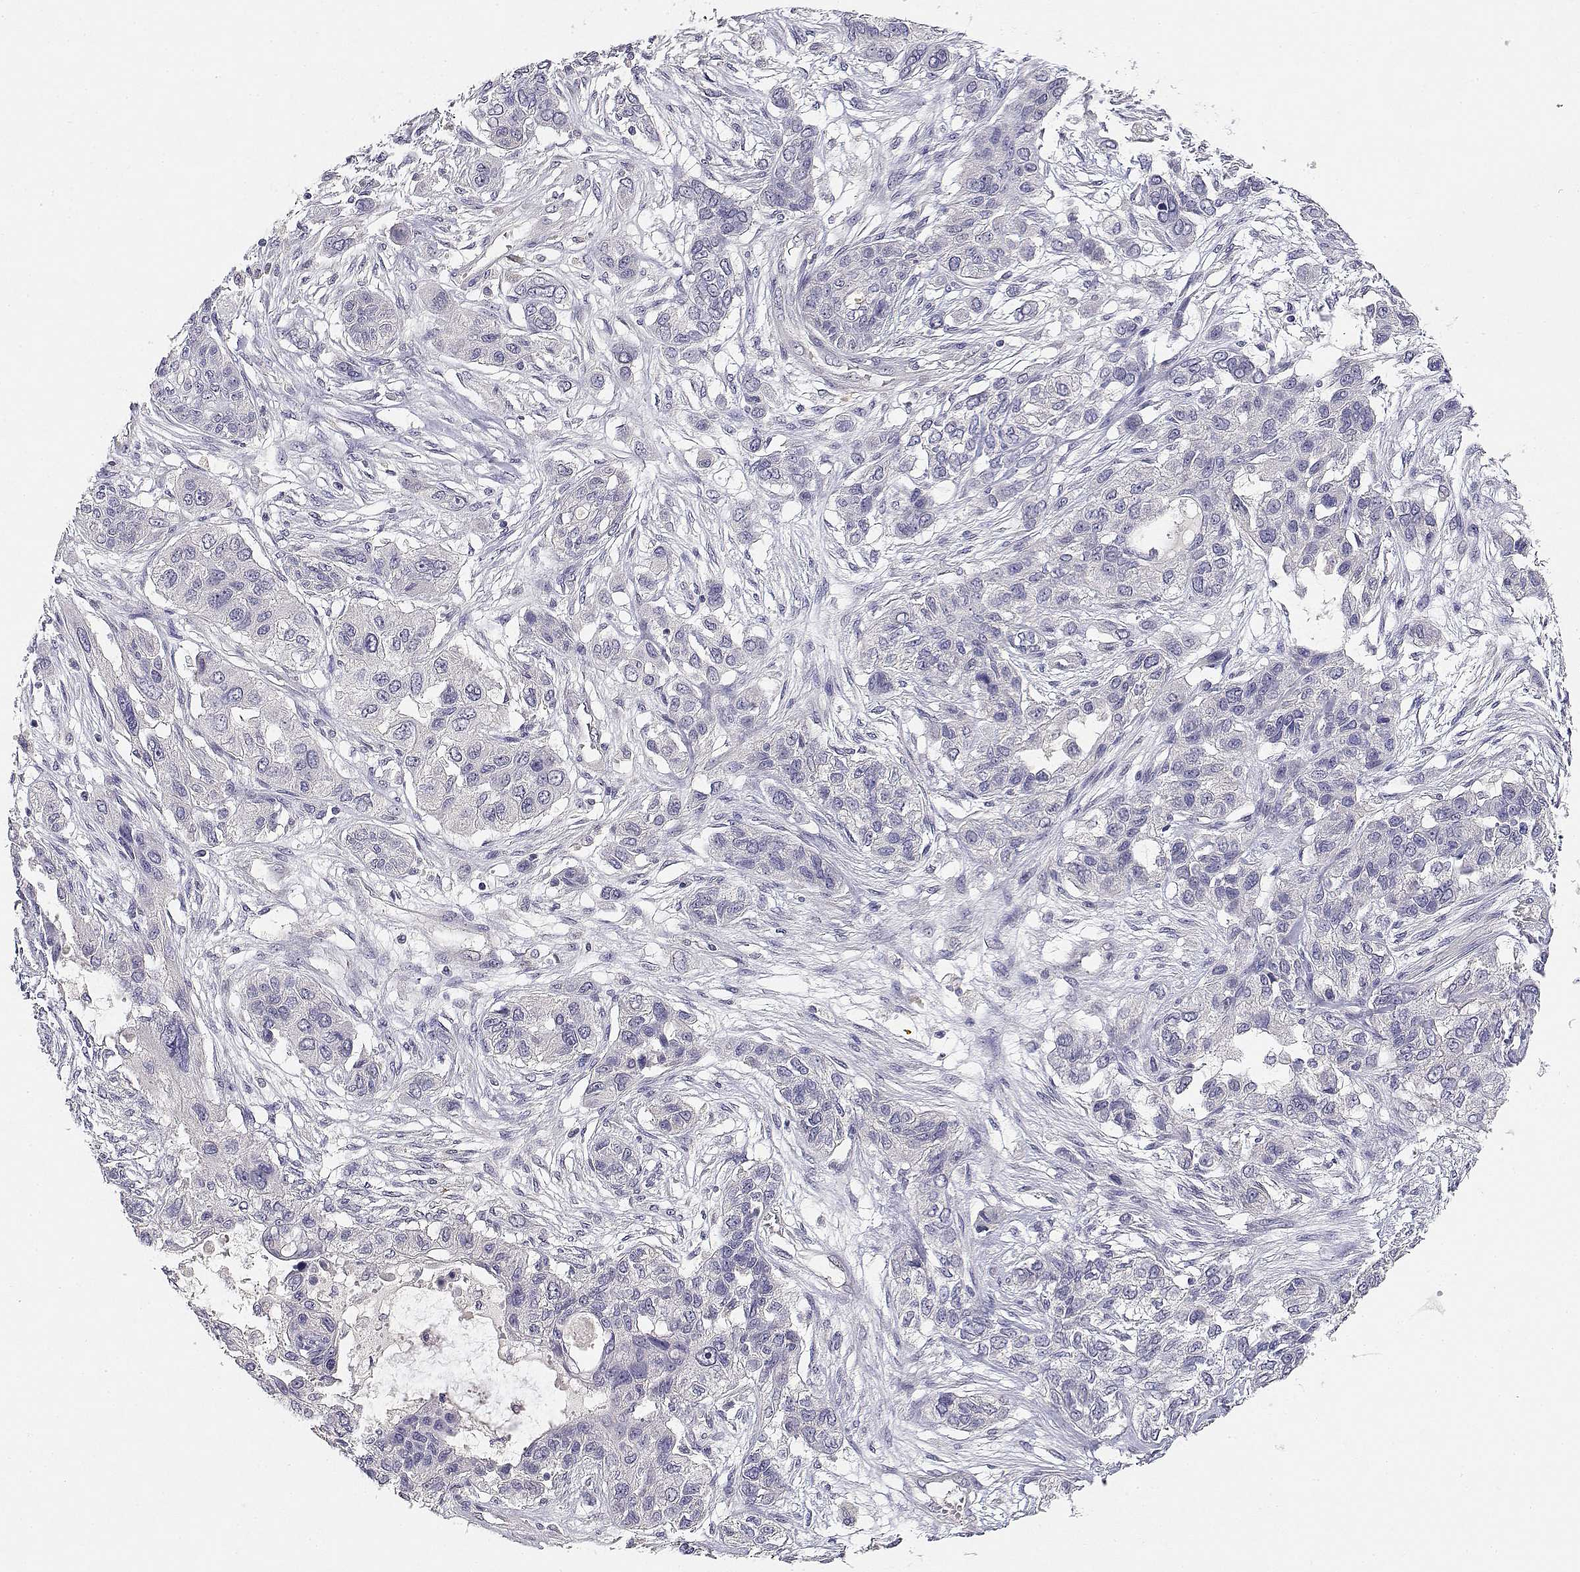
{"staining": {"intensity": "negative", "quantity": "none", "location": "none"}, "tissue": "lung cancer", "cell_type": "Tumor cells", "image_type": "cancer", "snomed": [{"axis": "morphology", "description": "Squamous cell carcinoma, NOS"}, {"axis": "topography", "description": "Lung"}], "caption": "This is an immunohistochemistry micrograph of human lung squamous cell carcinoma. There is no positivity in tumor cells.", "gene": "ADA", "patient": {"sex": "female", "age": 70}}